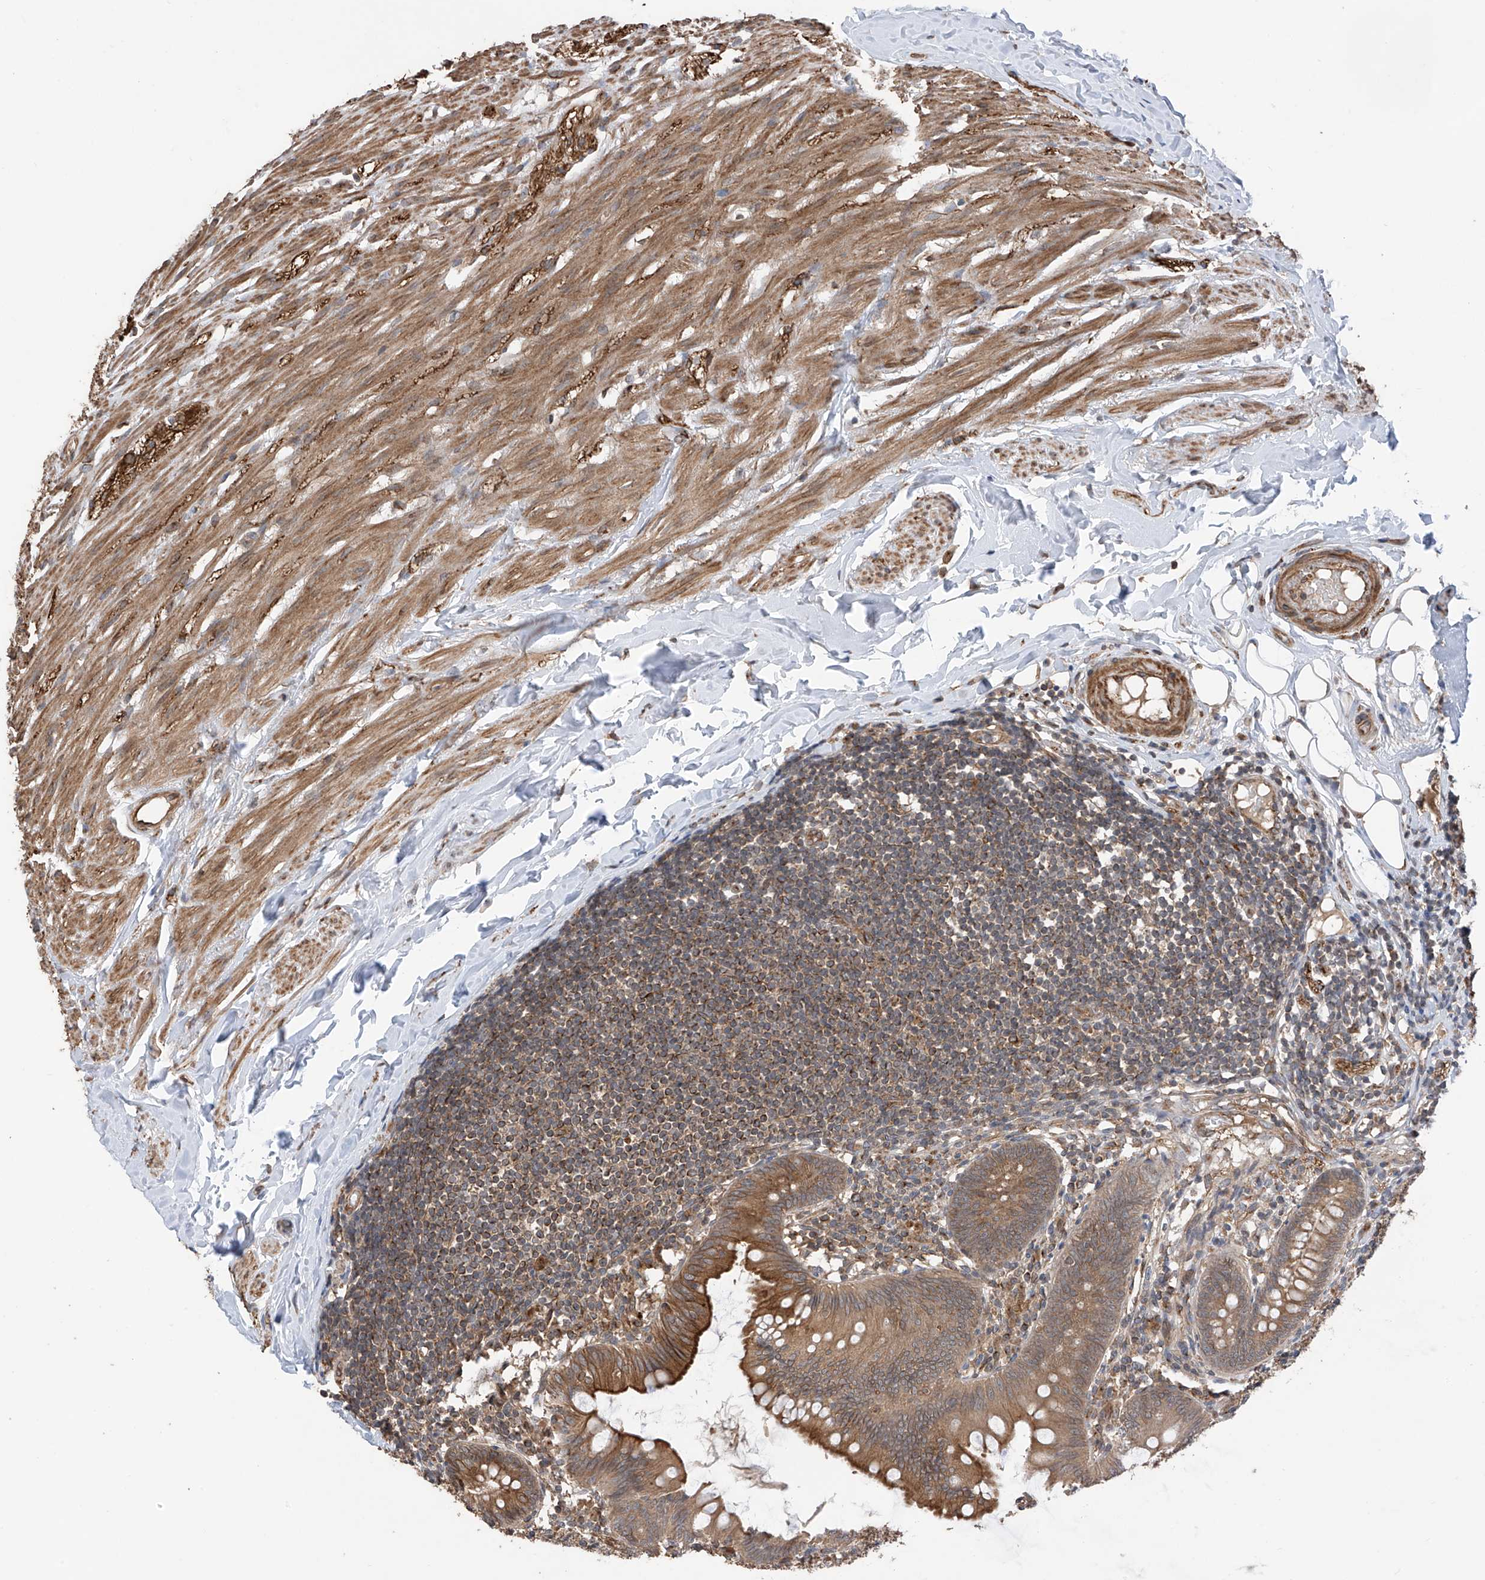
{"staining": {"intensity": "moderate", "quantity": ">75%", "location": "cytoplasmic/membranous"}, "tissue": "appendix", "cell_type": "Glandular cells", "image_type": "normal", "snomed": [{"axis": "morphology", "description": "Normal tissue, NOS"}, {"axis": "topography", "description": "Appendix"}], "caption": "A brown stain highlights moderate cytoplasmic/membranous expression of a protein in glandular cells of benign appendix. The staining was performed using DAB, with brown indicating positive protein expression. Nuclei are stained blue with hematoxylin.", "gene": "RPAIN", "patient": {"sex": "female", "age": 62}}